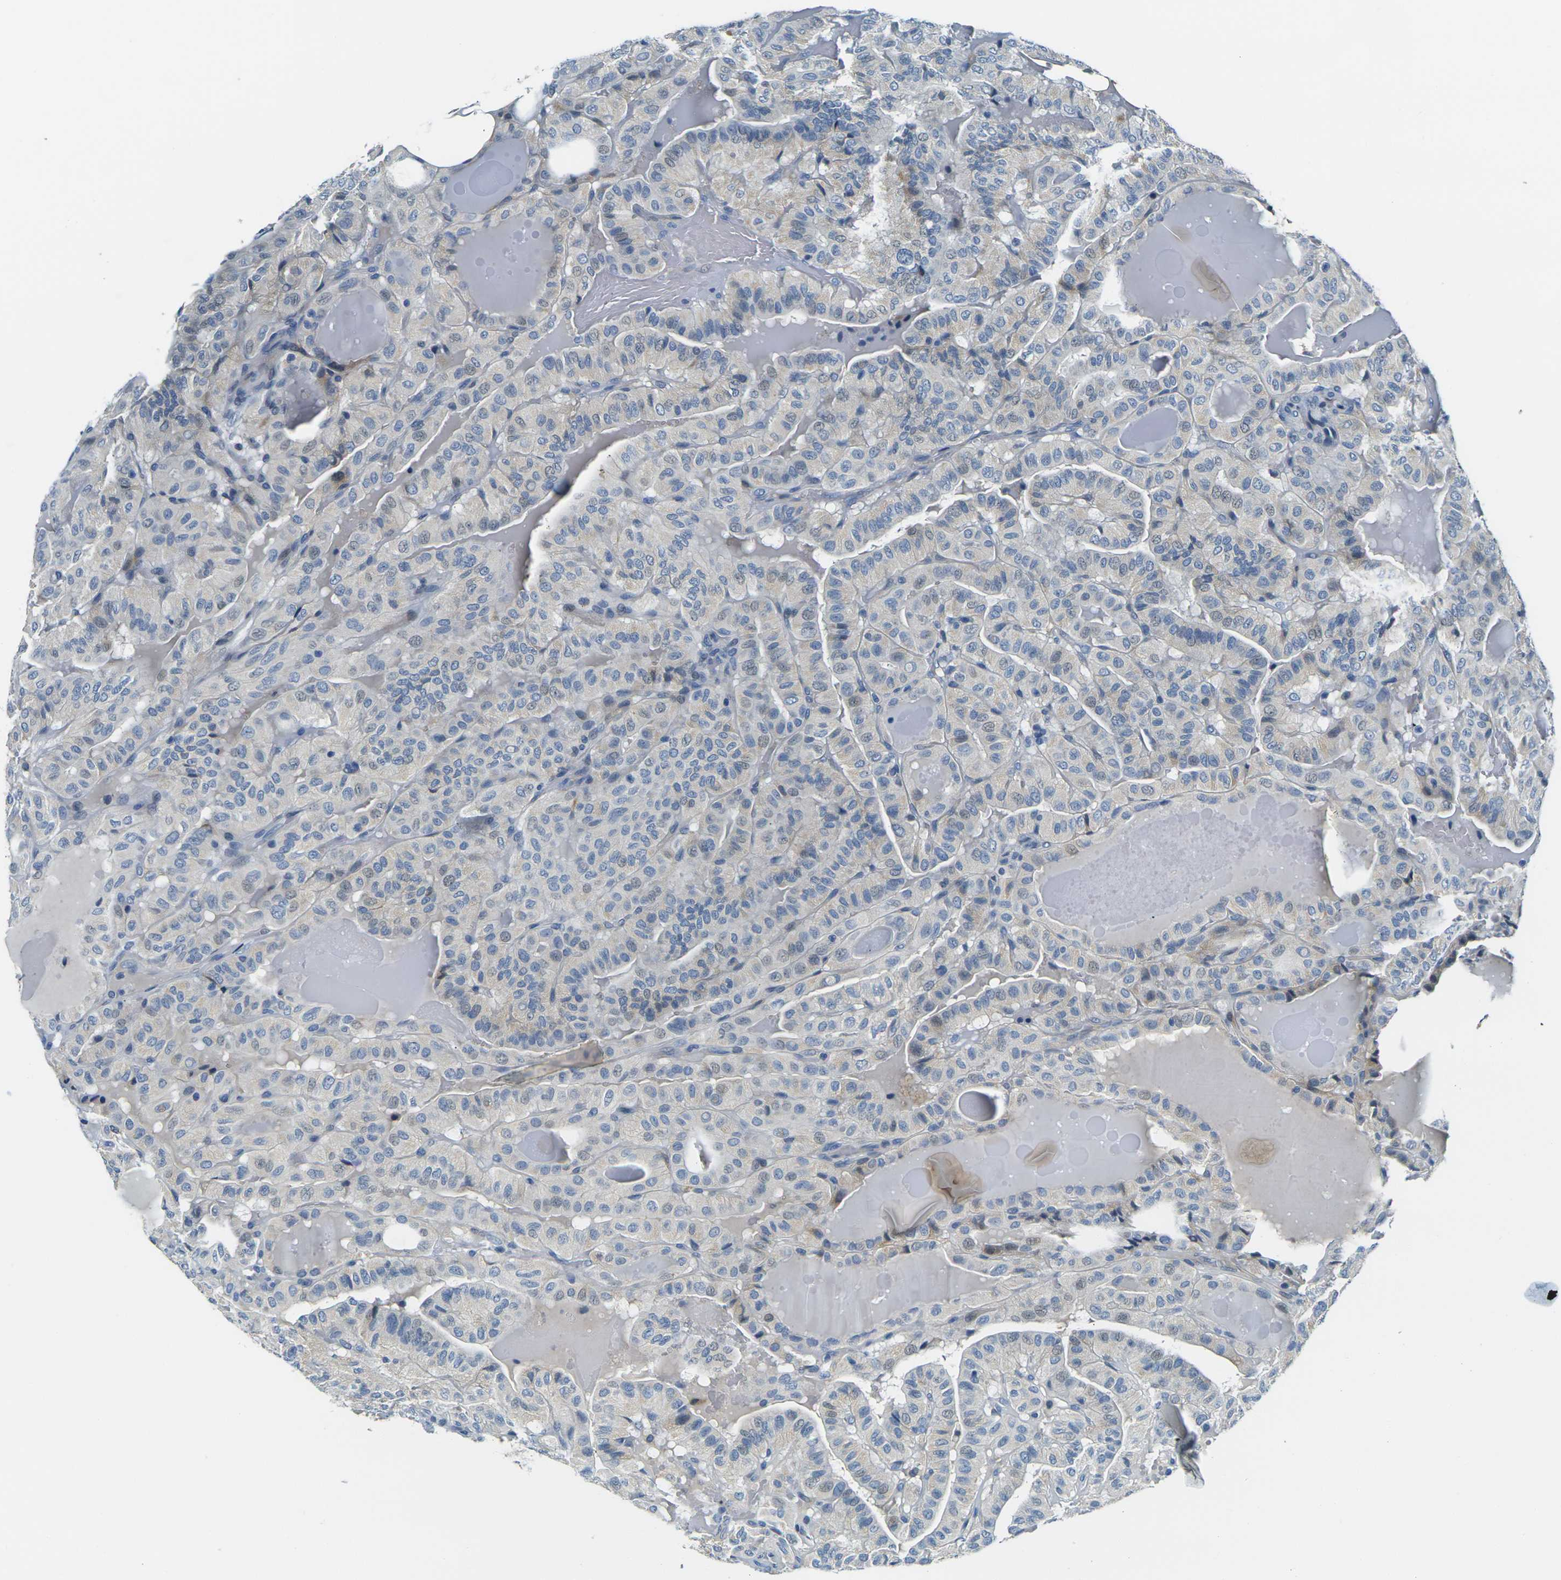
{"staining": {"intensity": "negative", "quantity": "none", "location": "none"}, "tissue": "thyroid cancer", "cell_type": "Tumor cells", "image_type": "cancer", "snomed": [{"axis": "morphology", "description": "Papillary adenocarcinoma, NOS"}, {"axis": "topography", "description": "Thyroid gland"}], "caption": "A photomicrograph of human papillary adenocarcinoma (thyroid) is negative for staining in tumor cells.", "gene": "SHISAL2B", "patient": {"sex": "male", "age": 77}}